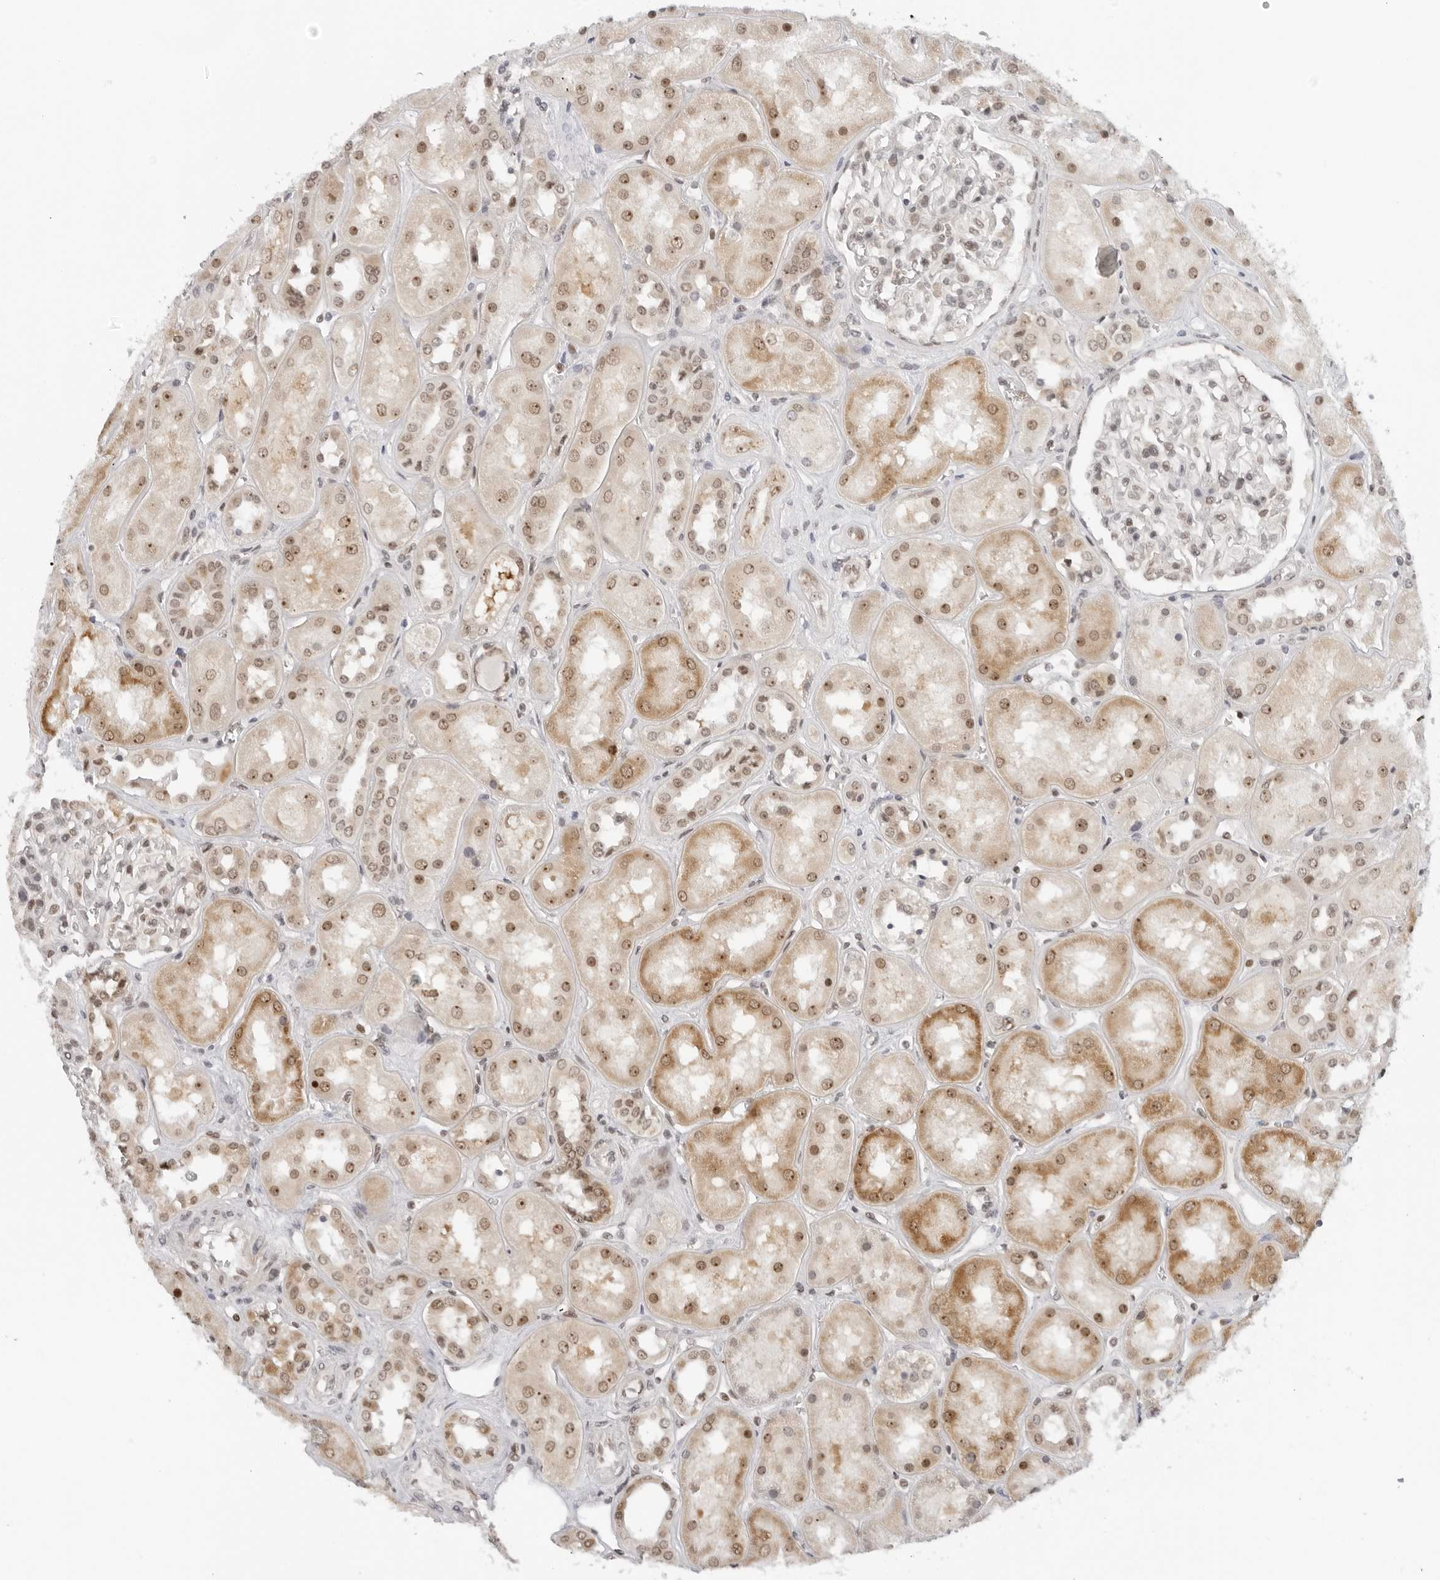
{"staining": {"intensity": "weak", "quantity": "25%-75%", "location": "nuclear"}, "tissue": "kidney", "cell_type": "Cells in glomeruli", "image_type": "normal", "snomed": [{"axis": "morphology", "description": "Normal tissue, NOS"}, {"axis": "topography", "description": "Kidney"}], "caption": "Protein expression analysis of unremarkable human kidney reveals weak nuclear expression in about 25%-75% of cells in glomeruli. (brown staining indicates protein expression, while blue staining denotes nuclei).", "gene": "TOX4", "patient": {"sex": "male", "age": 70}}